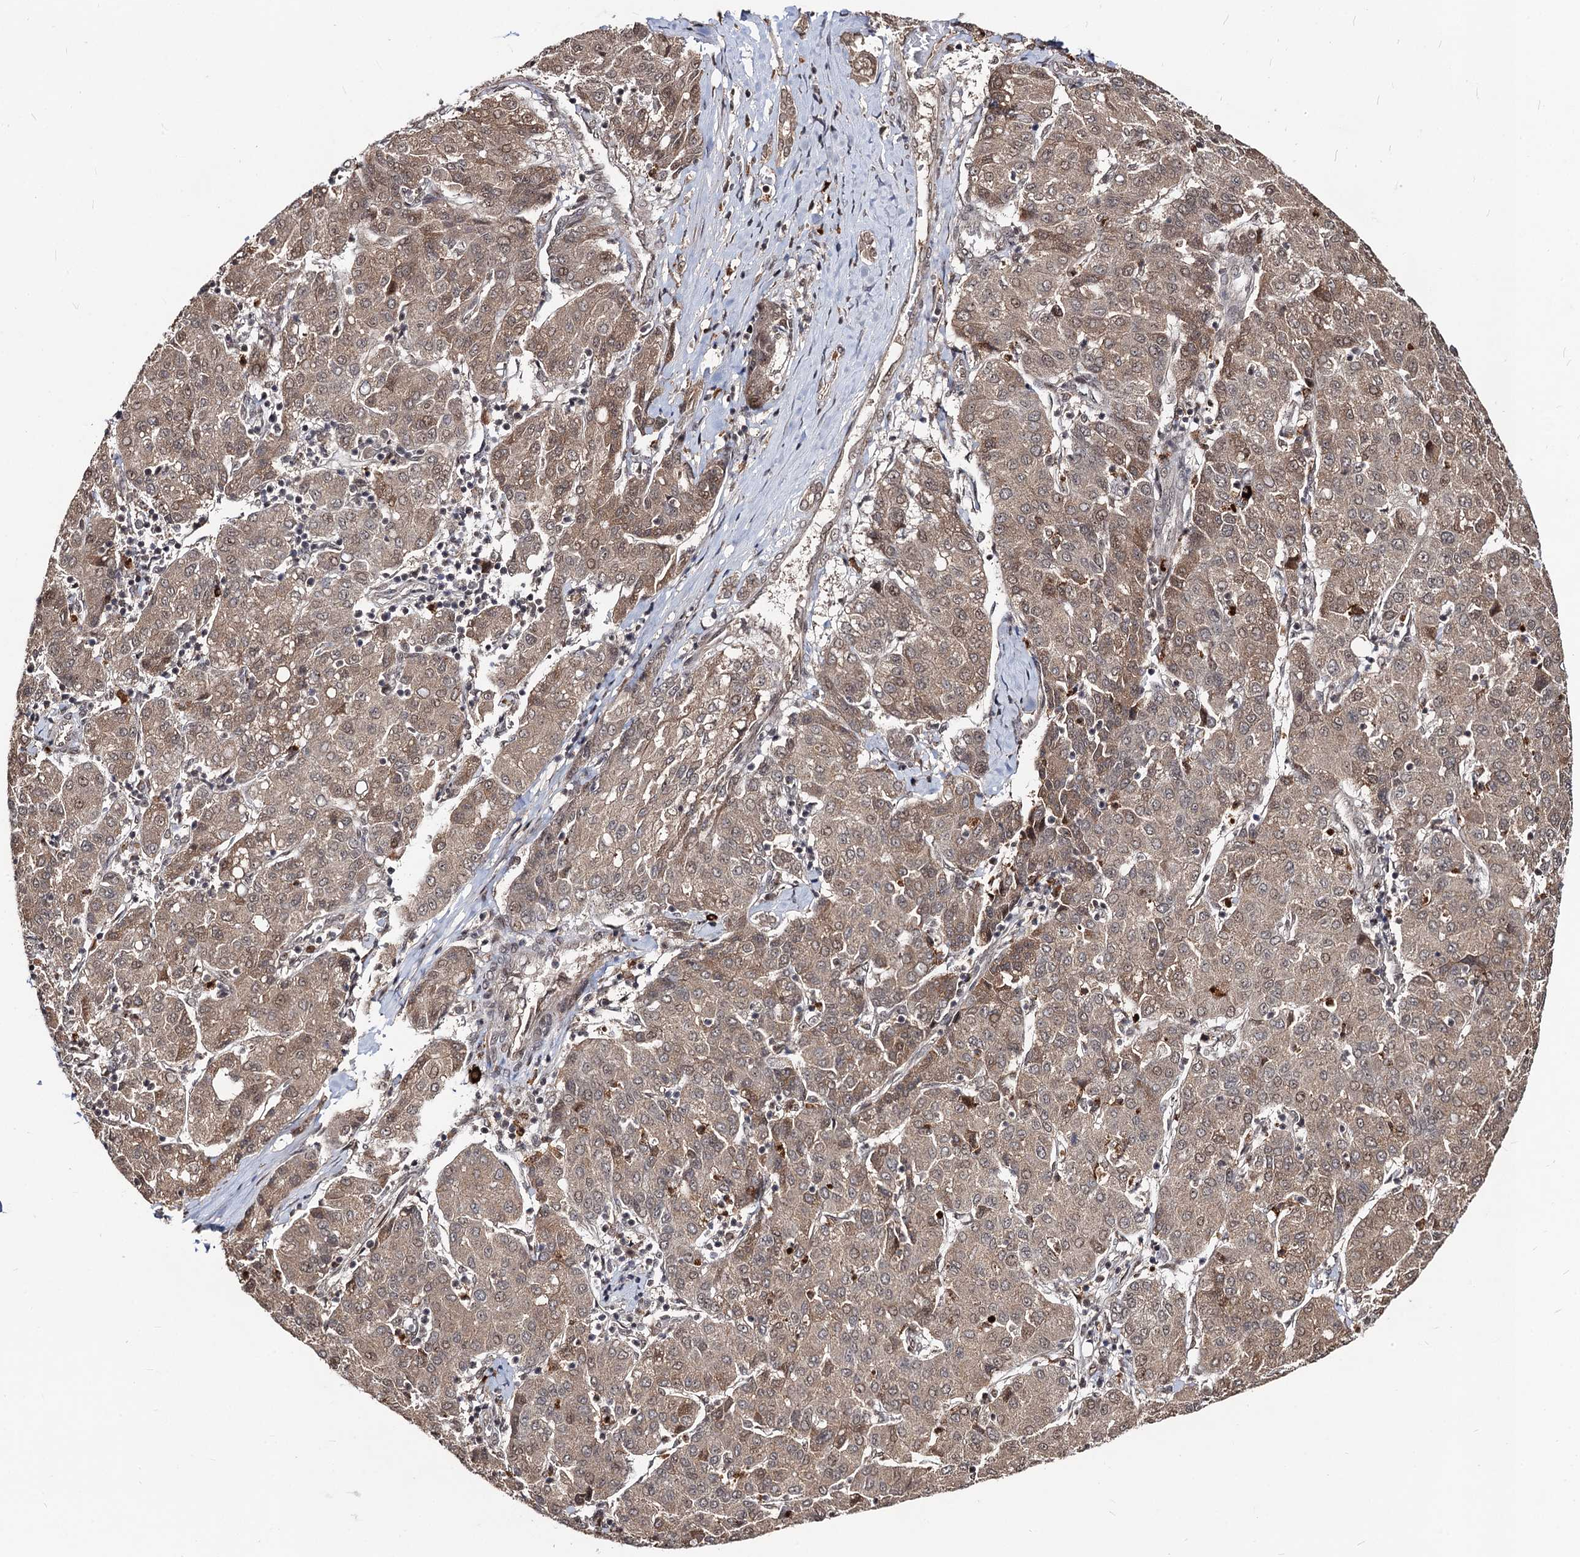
{"staining": {"intensity": "weak", "quantity": ">75%", "location": "cytoplasmic/membranous,nuclear"}, "tissue": "liver cancer", "cell_type": "Tumor cells", "image_type": "cancer", "snomed": [{"axis": "morphology", "description": "Carcinoma, Hepatocellular, NOS"}, {"axis": "topography", "description": "Liver"}], "caption": "DAB (3,3'-diaminobenzidine) immunohistochemical staining of human liver hepatocellular carcinoma displays weak cytoplasmic/membranous and nuclear protein staining in about >75% of tumor cells.", "gene": "SFSWAP", "patient": {"sex": "male", "age": 65}}